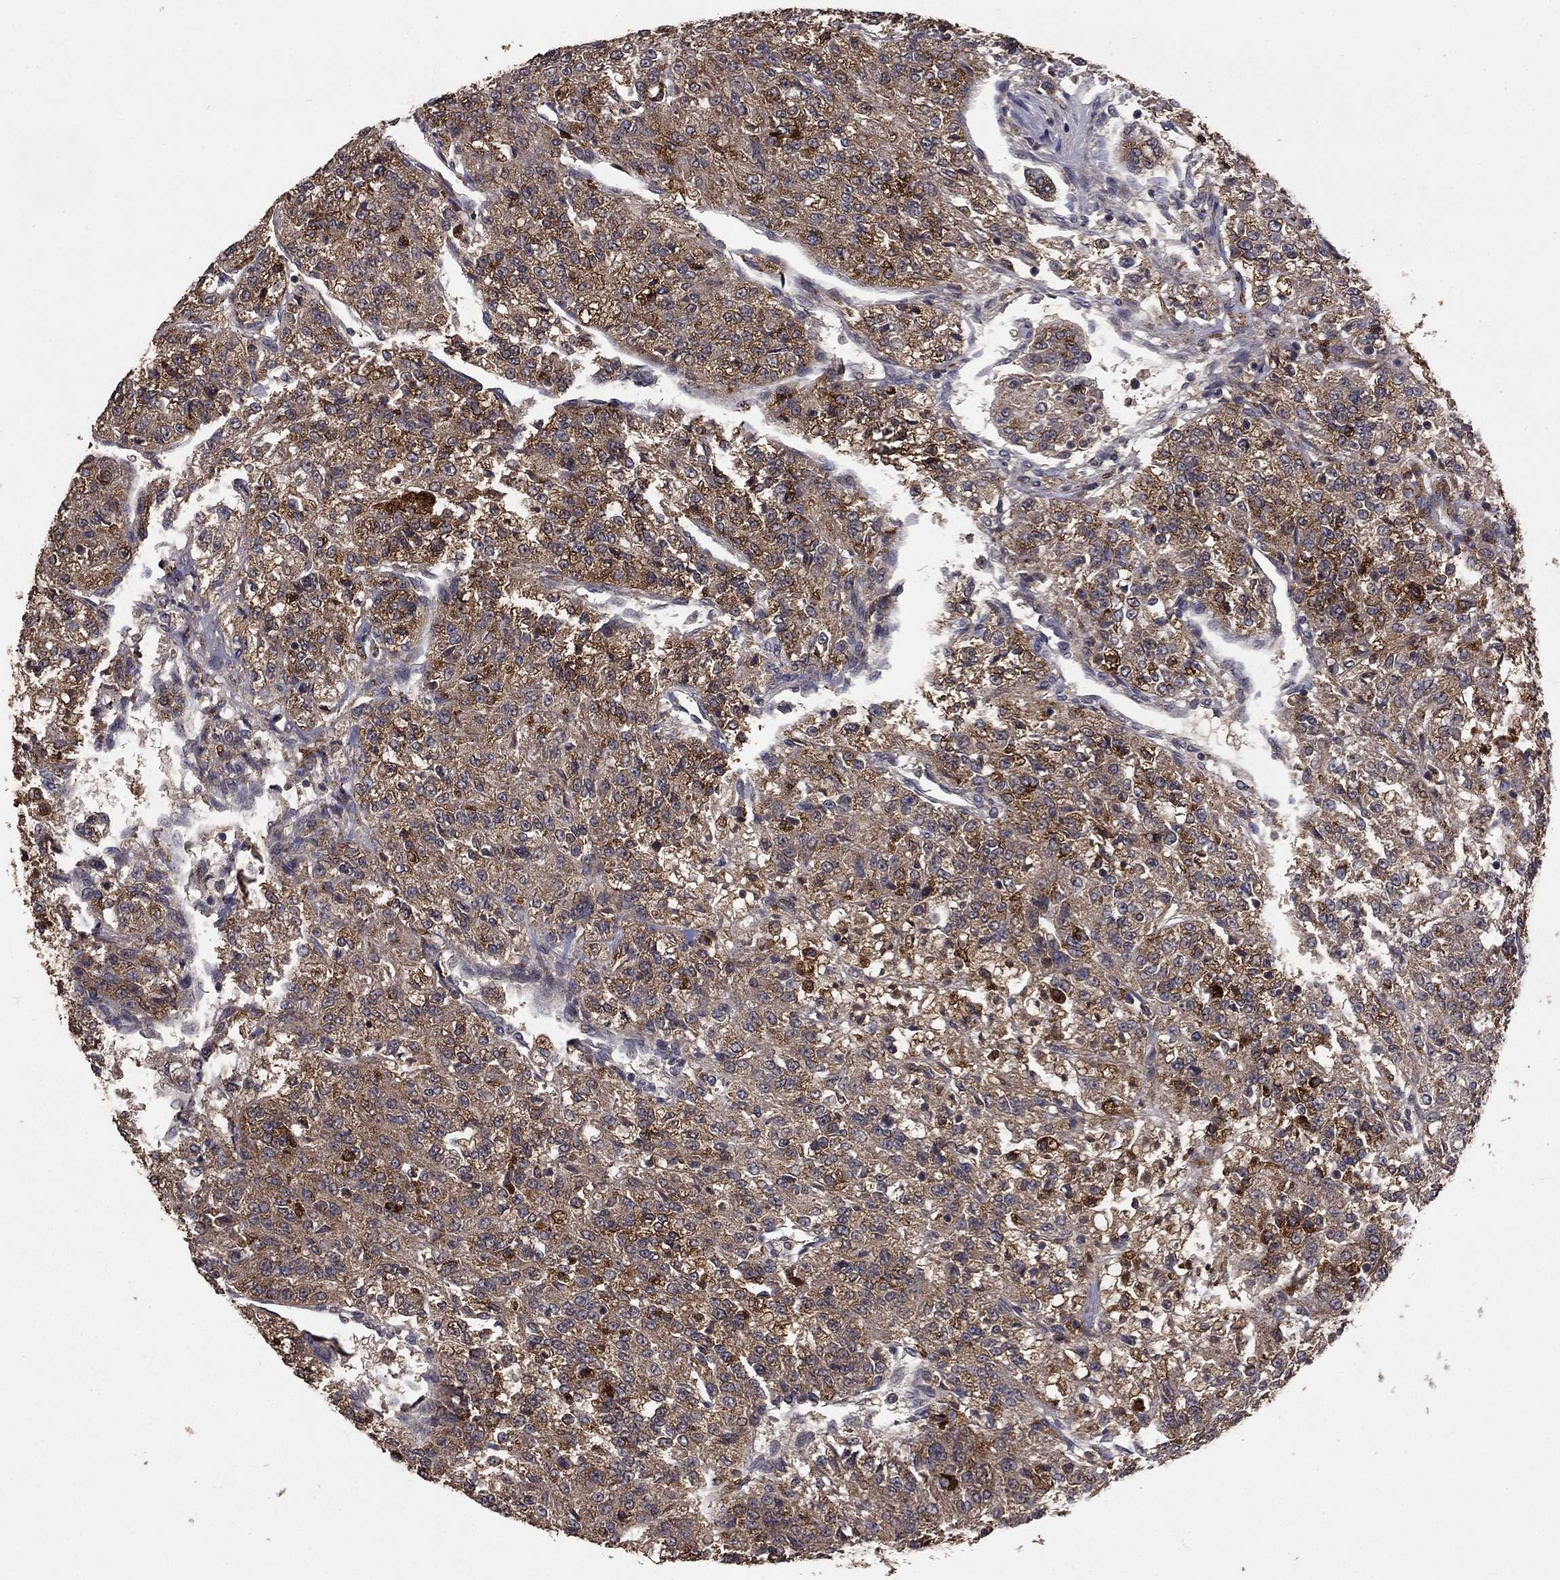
{"staining": {"intensity": "moderate", "quantity": ">75%", "location": "cytoplasmic/membranous"}, "tissue": "renal cancer", "cell_type": "Tumor cells", "image_type": "cancer", "snomed": [{"axis": "morphology", "description": "Adenocarcinoma, NOS"}, {"axis": "topography", "description": "Kidney"}], "caption": "DAB (3,3'-diaminobenzidine) immunohistochemical staining of renal adenocarcinoma reveals moderate cytoplasmic/membranous protein staining in about >75% of tumor cells.", "gene": "DHRS1", "patient": {"sex": "female", "age": 63}}